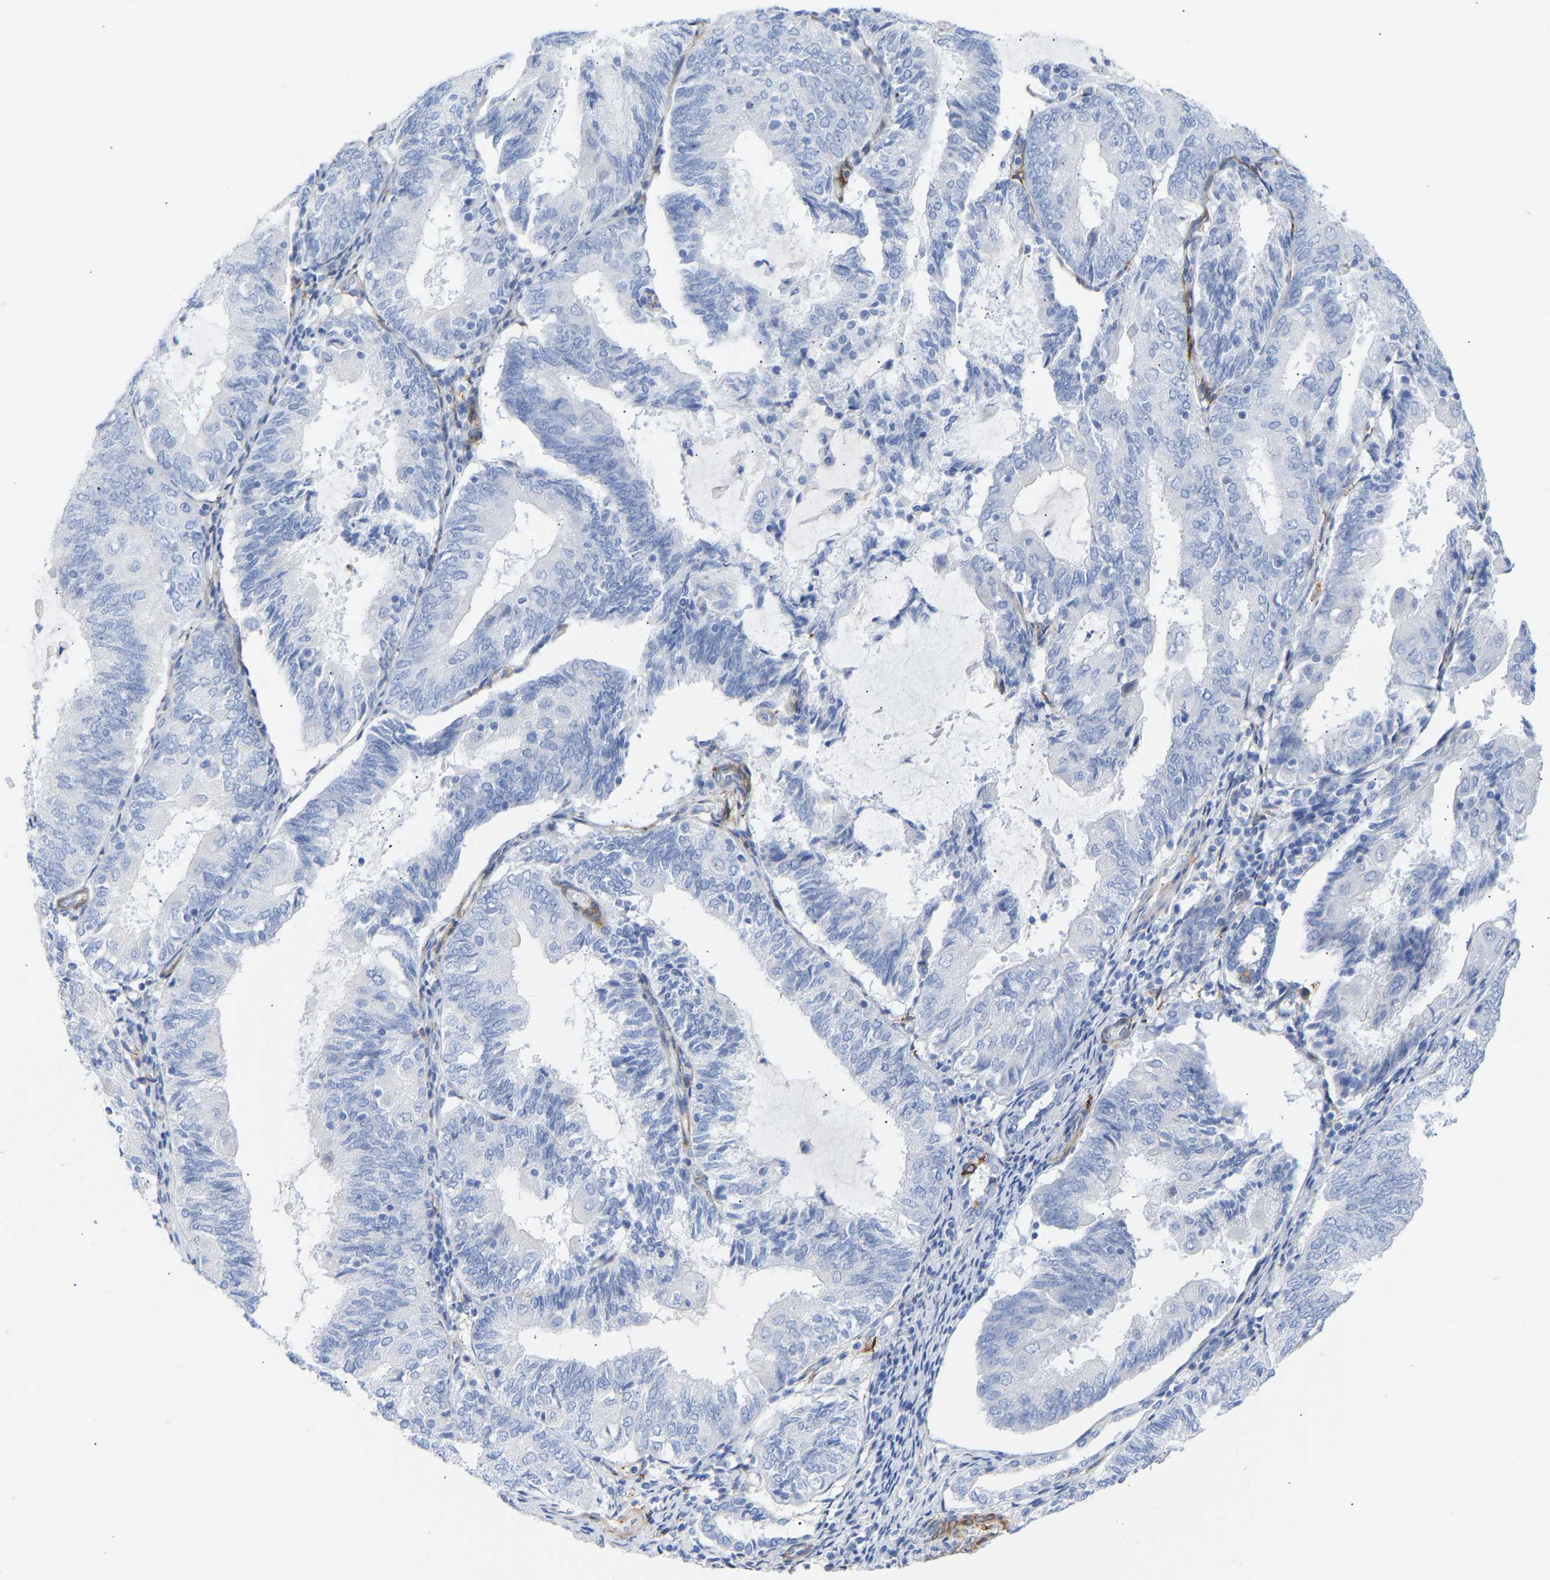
{"staining": {"intensity": "negative", "quantity": "none", "location": "none"}, "tissue": "endometrial cancer", "cell_type": "Tumor cells", "image_type": "cancer", "snomed": [{"axis": "morphology", "description": "Adenocarcinoma, NOS"}, {"axis": "topography", "description": "Endometrium"}], "caption": "A micrograph of human endometrial cancer (adenocarcinoma) is negative for staining in tumor cells.", "gene": "AMPH", "patient": {"sex": "female", "age": 81}}